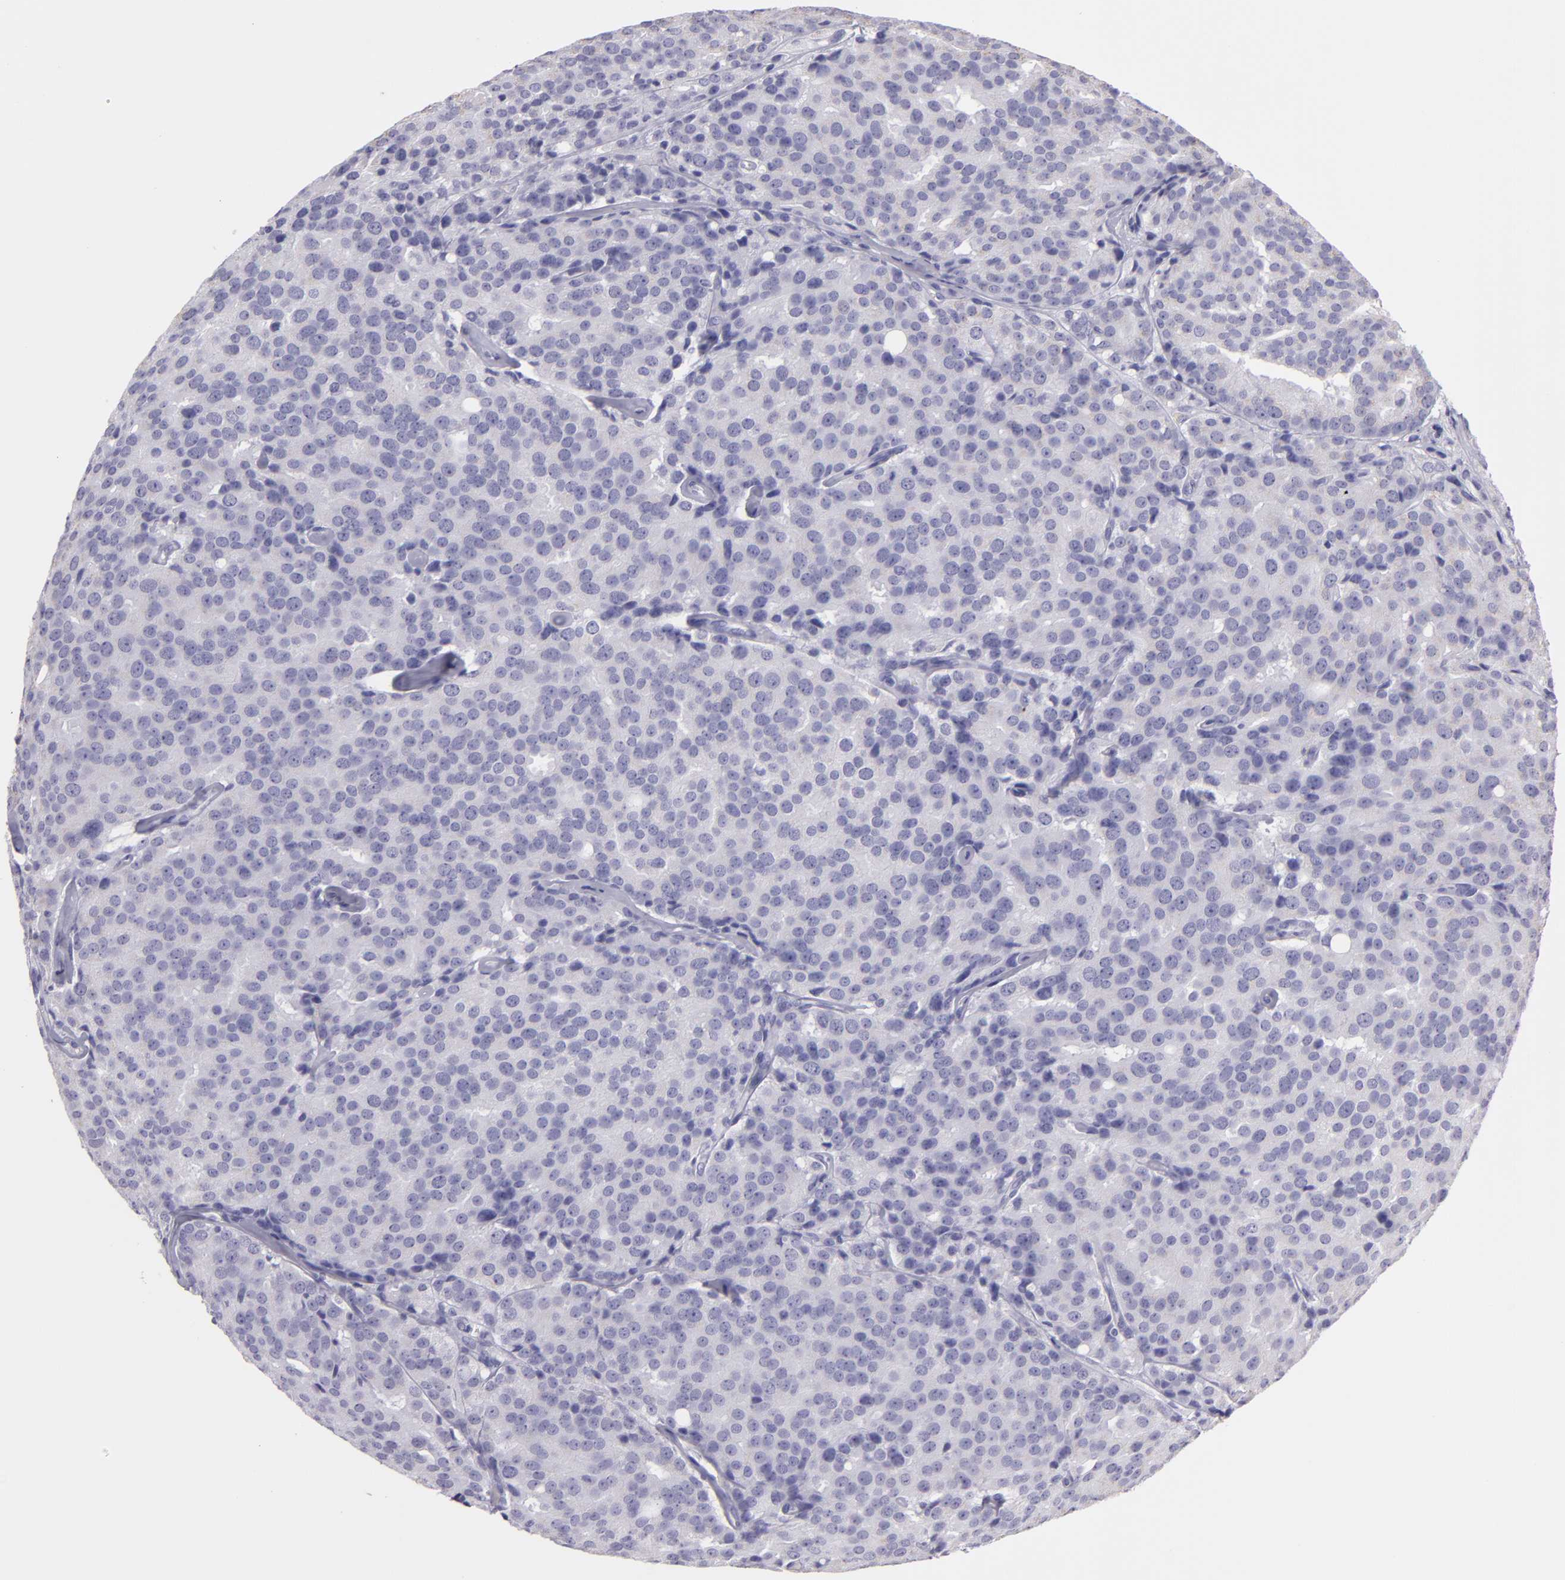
{"staining": {"intensity": "negative", "quantity": "none", "location": "none"}, "tissue": "prostate cancer", "cell_type": "Tumor cells", "image_type": "cancer", "snomed": [{"axis": "morphology", "description": "Adenocarcinoma, High grade"}, {"axis": "topography", "description": "Prostate"}], "caption": "IHC image of neoplastic tissue: human prostate adenocarcinoma (high-grade) stained with DAB displays no significant protein expression in tumor cells. (Brightfield microscopy of DAB (3,3'-diaminobenzidine) immunohistochemistry at high magnification).", "gene": "MUC5AC", "patient": {"sex": "male", "age": 64}}